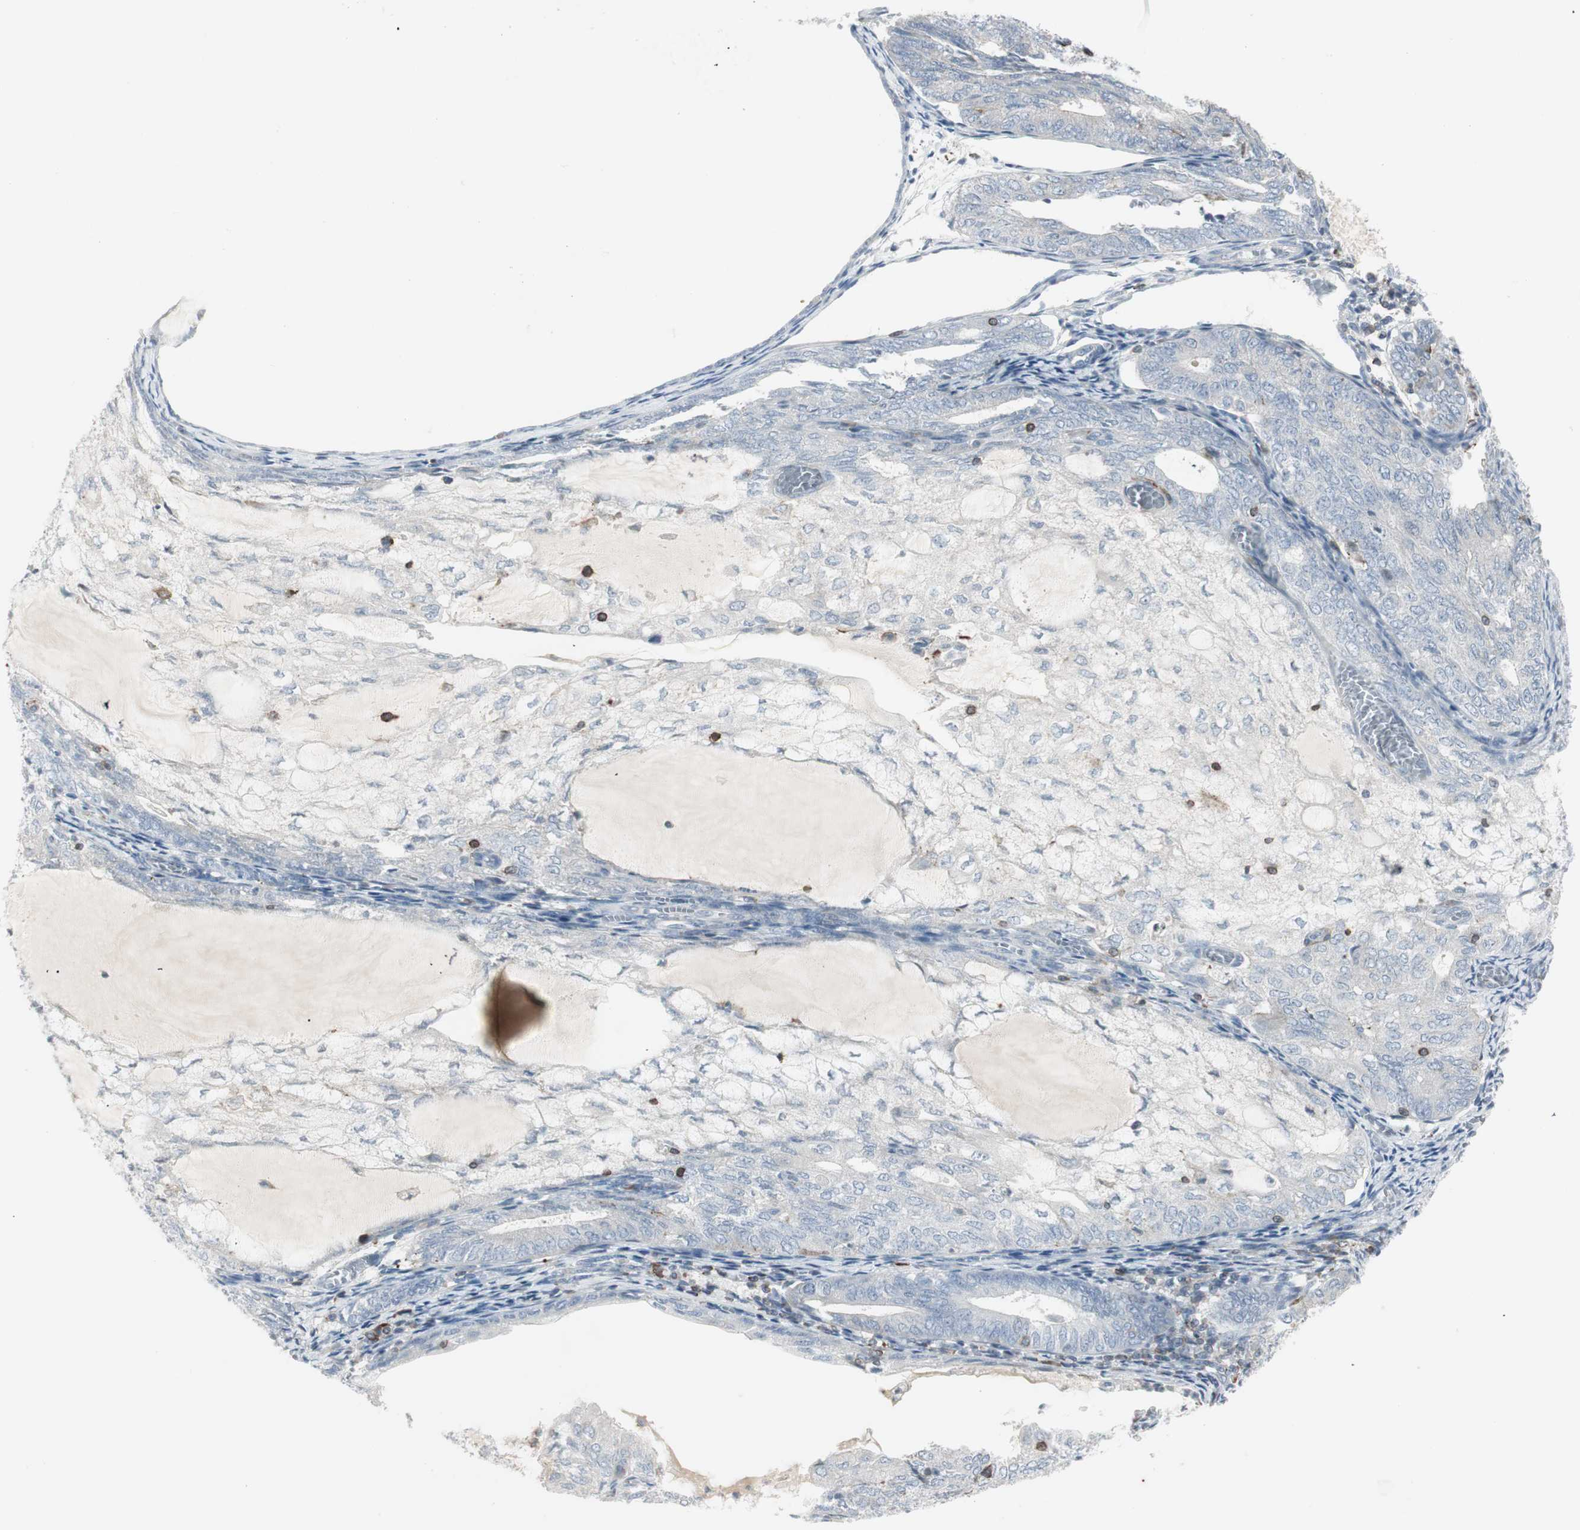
{"staining": {"intensity": "negative", "quantity": "none", "location": "none"}, "tissue": "endometrial cancer", "cell_type": "Tumor cells", "image_type": "cancer", "snomed": [{"axis": "morphology", "description": "Adenocarcinoma, NOS"}, {"axis": "topography", "description": "Endometrium"}], "caption": "Human endometrial adenocarcinoma stained for a protein using immunohistochemistry displays no positivity in tumor cells.", "gene": "MAP4K4", "patient": {"sex": "female", "age": 81}}